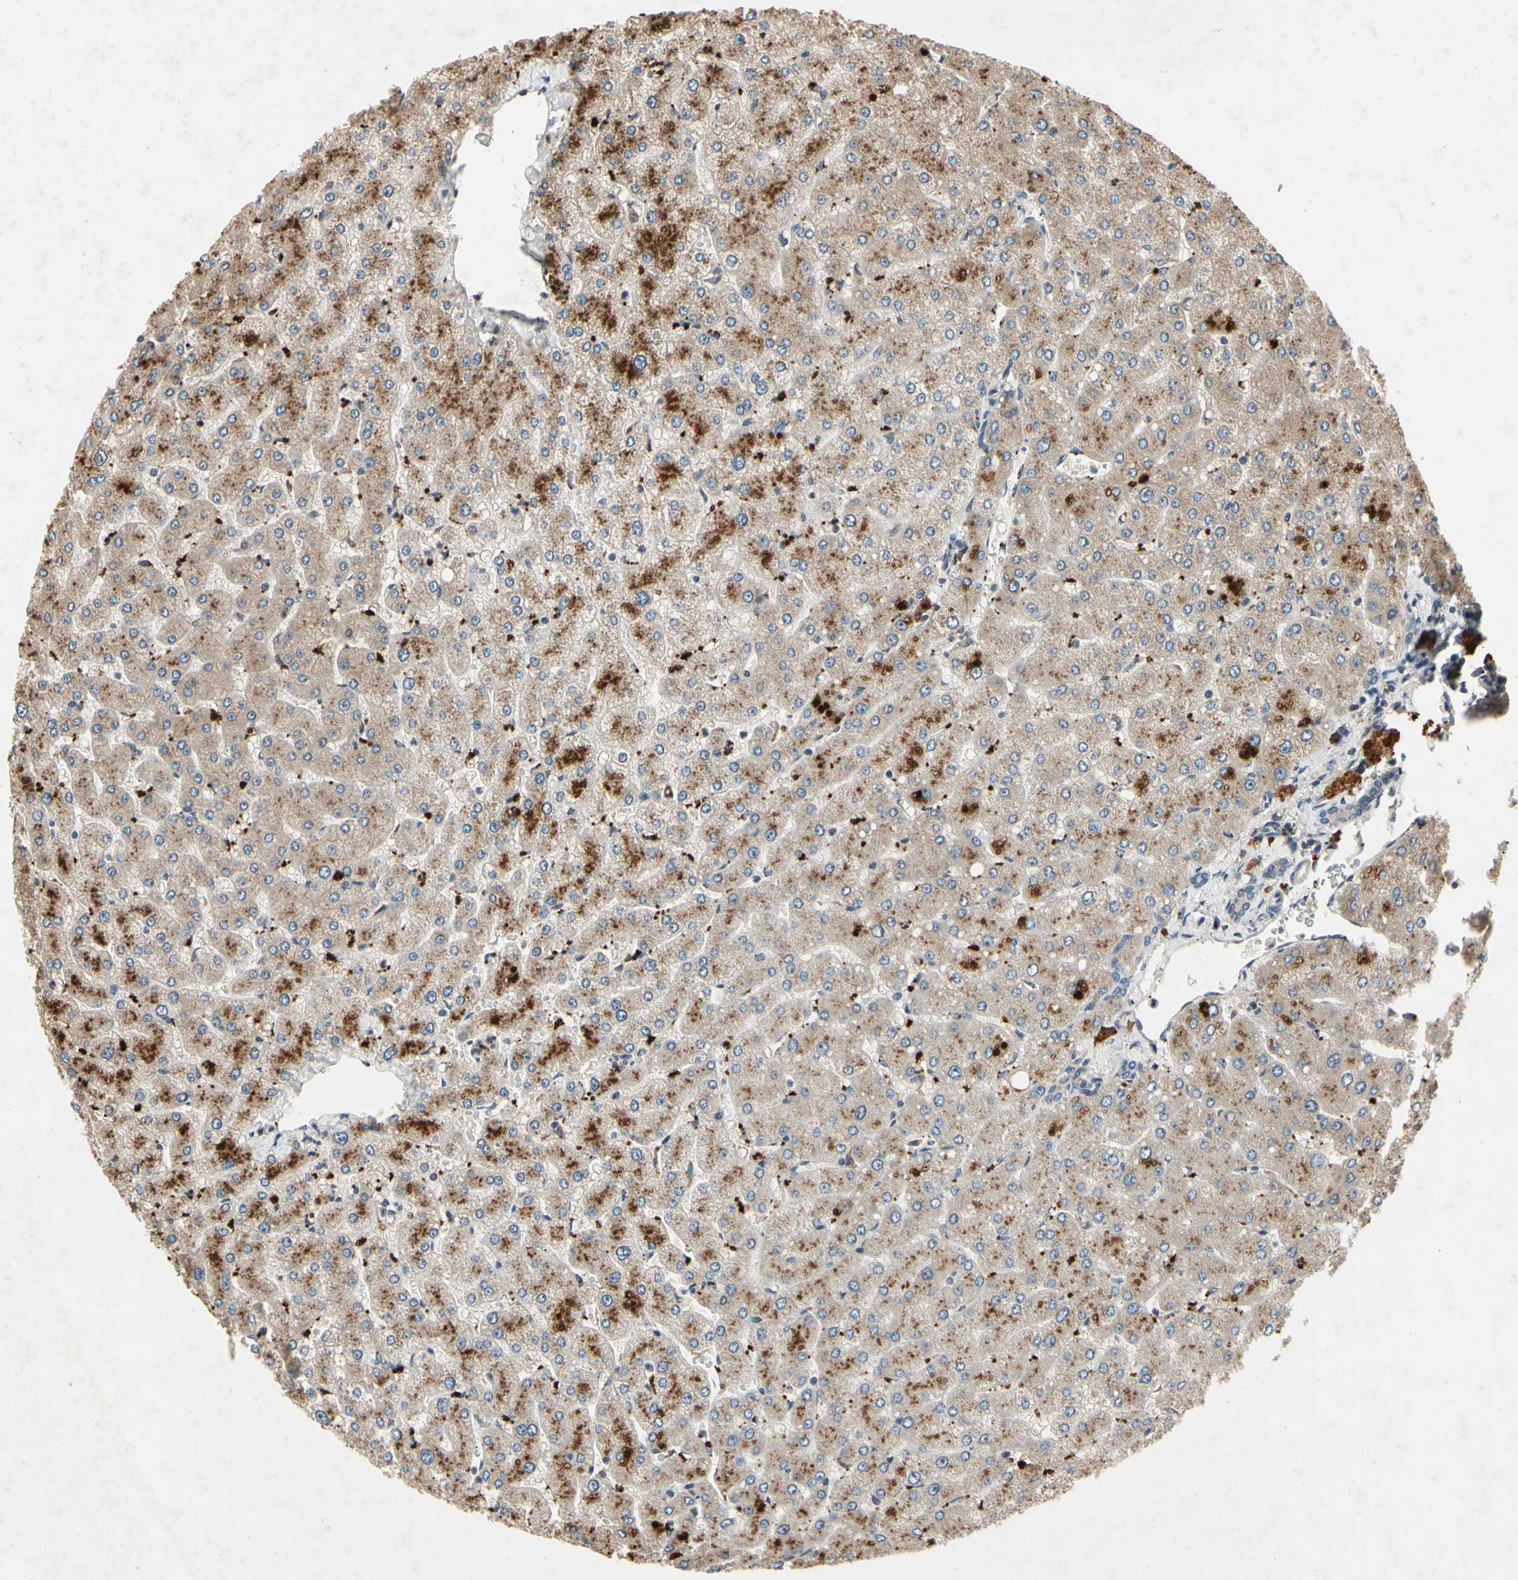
{"staining": {"intensity": "negative", "quantity": "none", "location": "none"}, "tissue": "liver", "cell_type": "Cholangiocytes", "image_type": "normal", "snomed": [{"axis": "morphology", "description": "Normal tissue, NOS"}, {"axis": "topography", "description": "Liver"}], "caption": "Immunohistochemistry (IHC) of unremarkable human liver displays no expression in cholangiocytes.", "gene": "DPY19L3", "patient": {"sex": "male", "age": 55}}